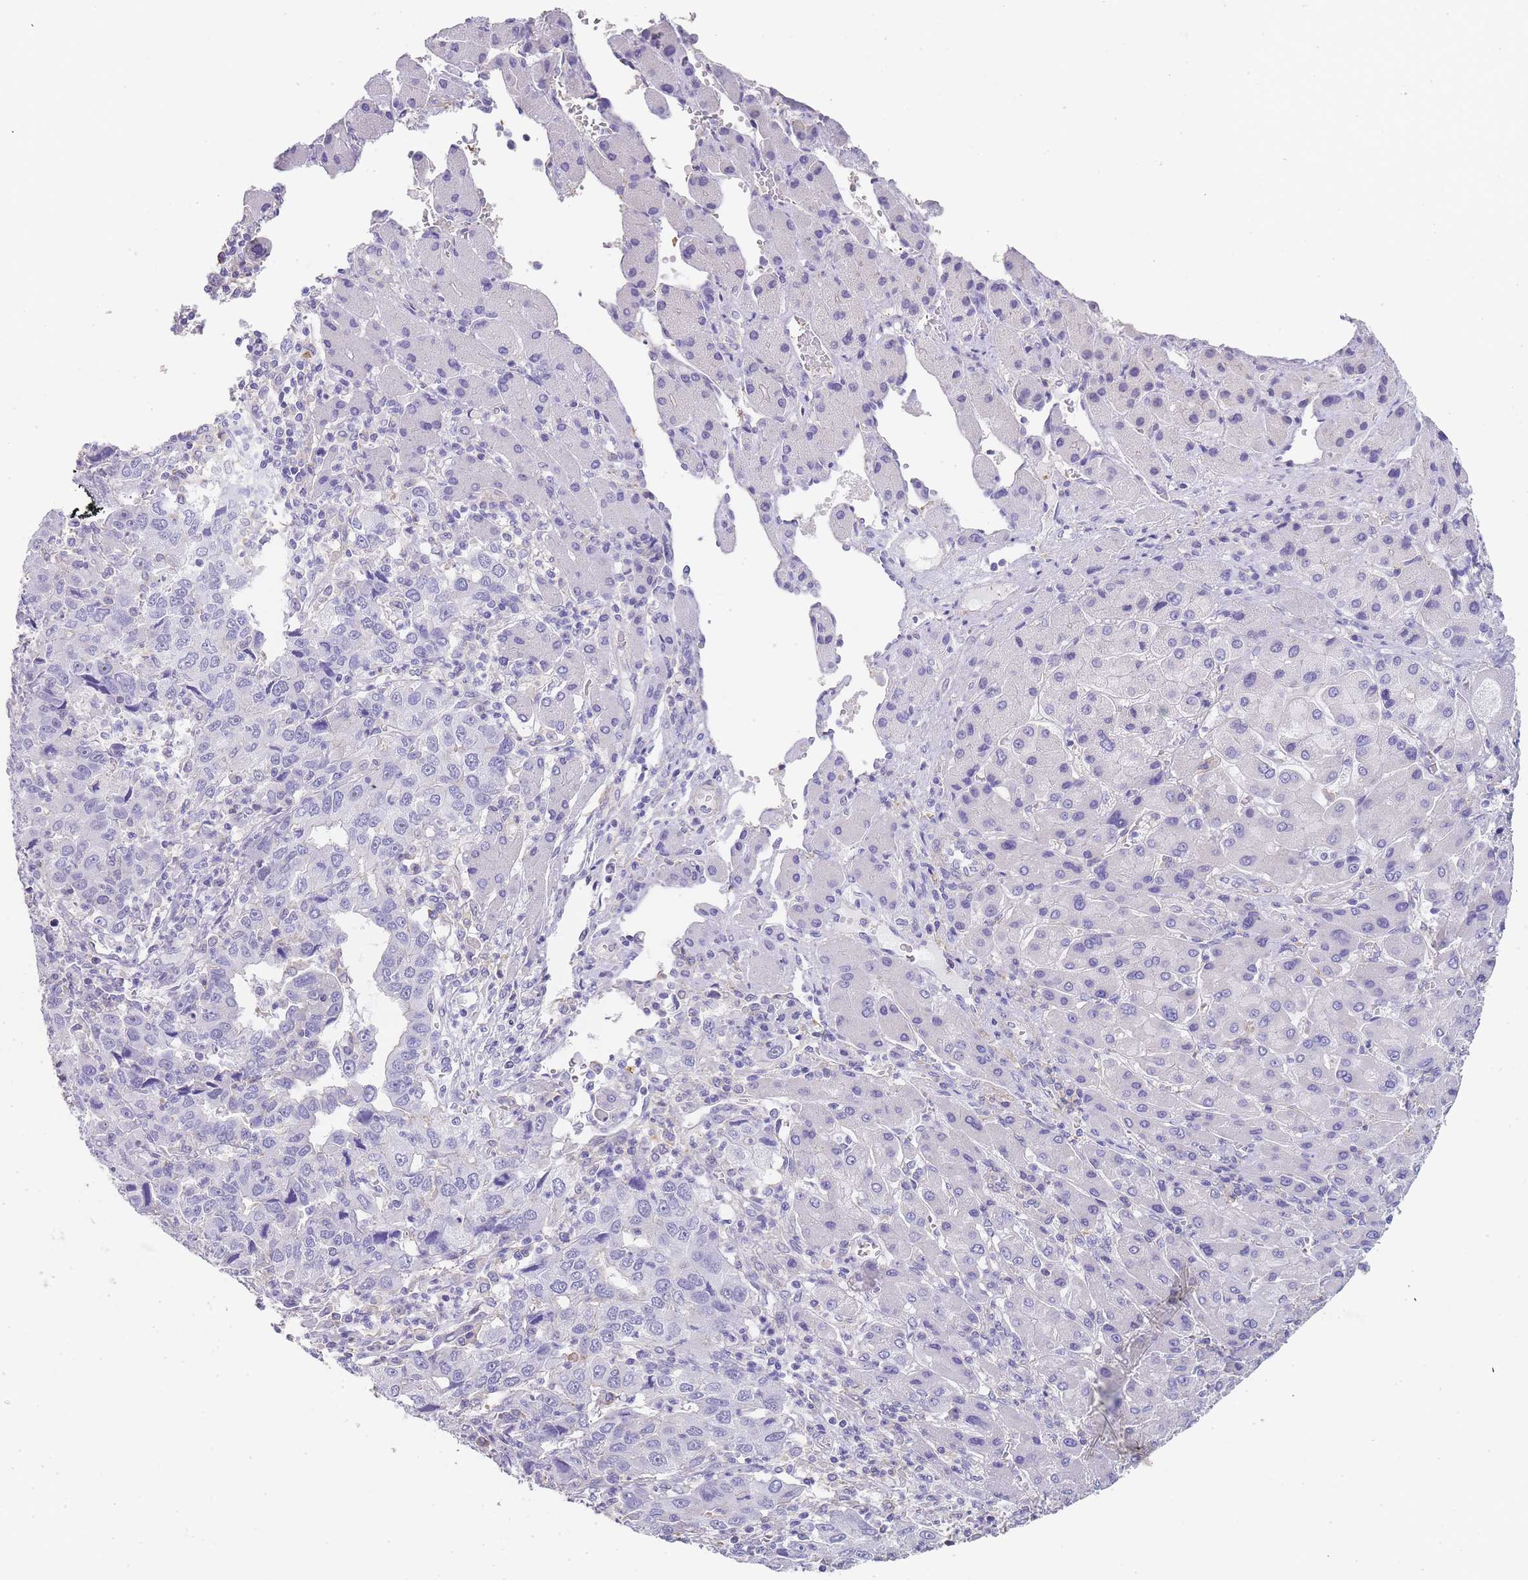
{"staining": {"intensity": "negative", "quantity": "none", "location": "none"}, "tissue": "liver cancer", "cell_type": "Tumor cells", "image_type": "cancer", "snomed": [{"axis": "morphology", "description": "Carcinoma, Hepatocellular, NOS"}, {"axis": "topography", "description": "Liver"}], "caption": "DAB (3,3'-diaminobenzidine) immunohistochemical staining of liver hepatocellular carcinoma demonstrates no significant positivity in tumor cells.", "gene": "NOP14", "patient": {"sex": "male", "age": 63}}